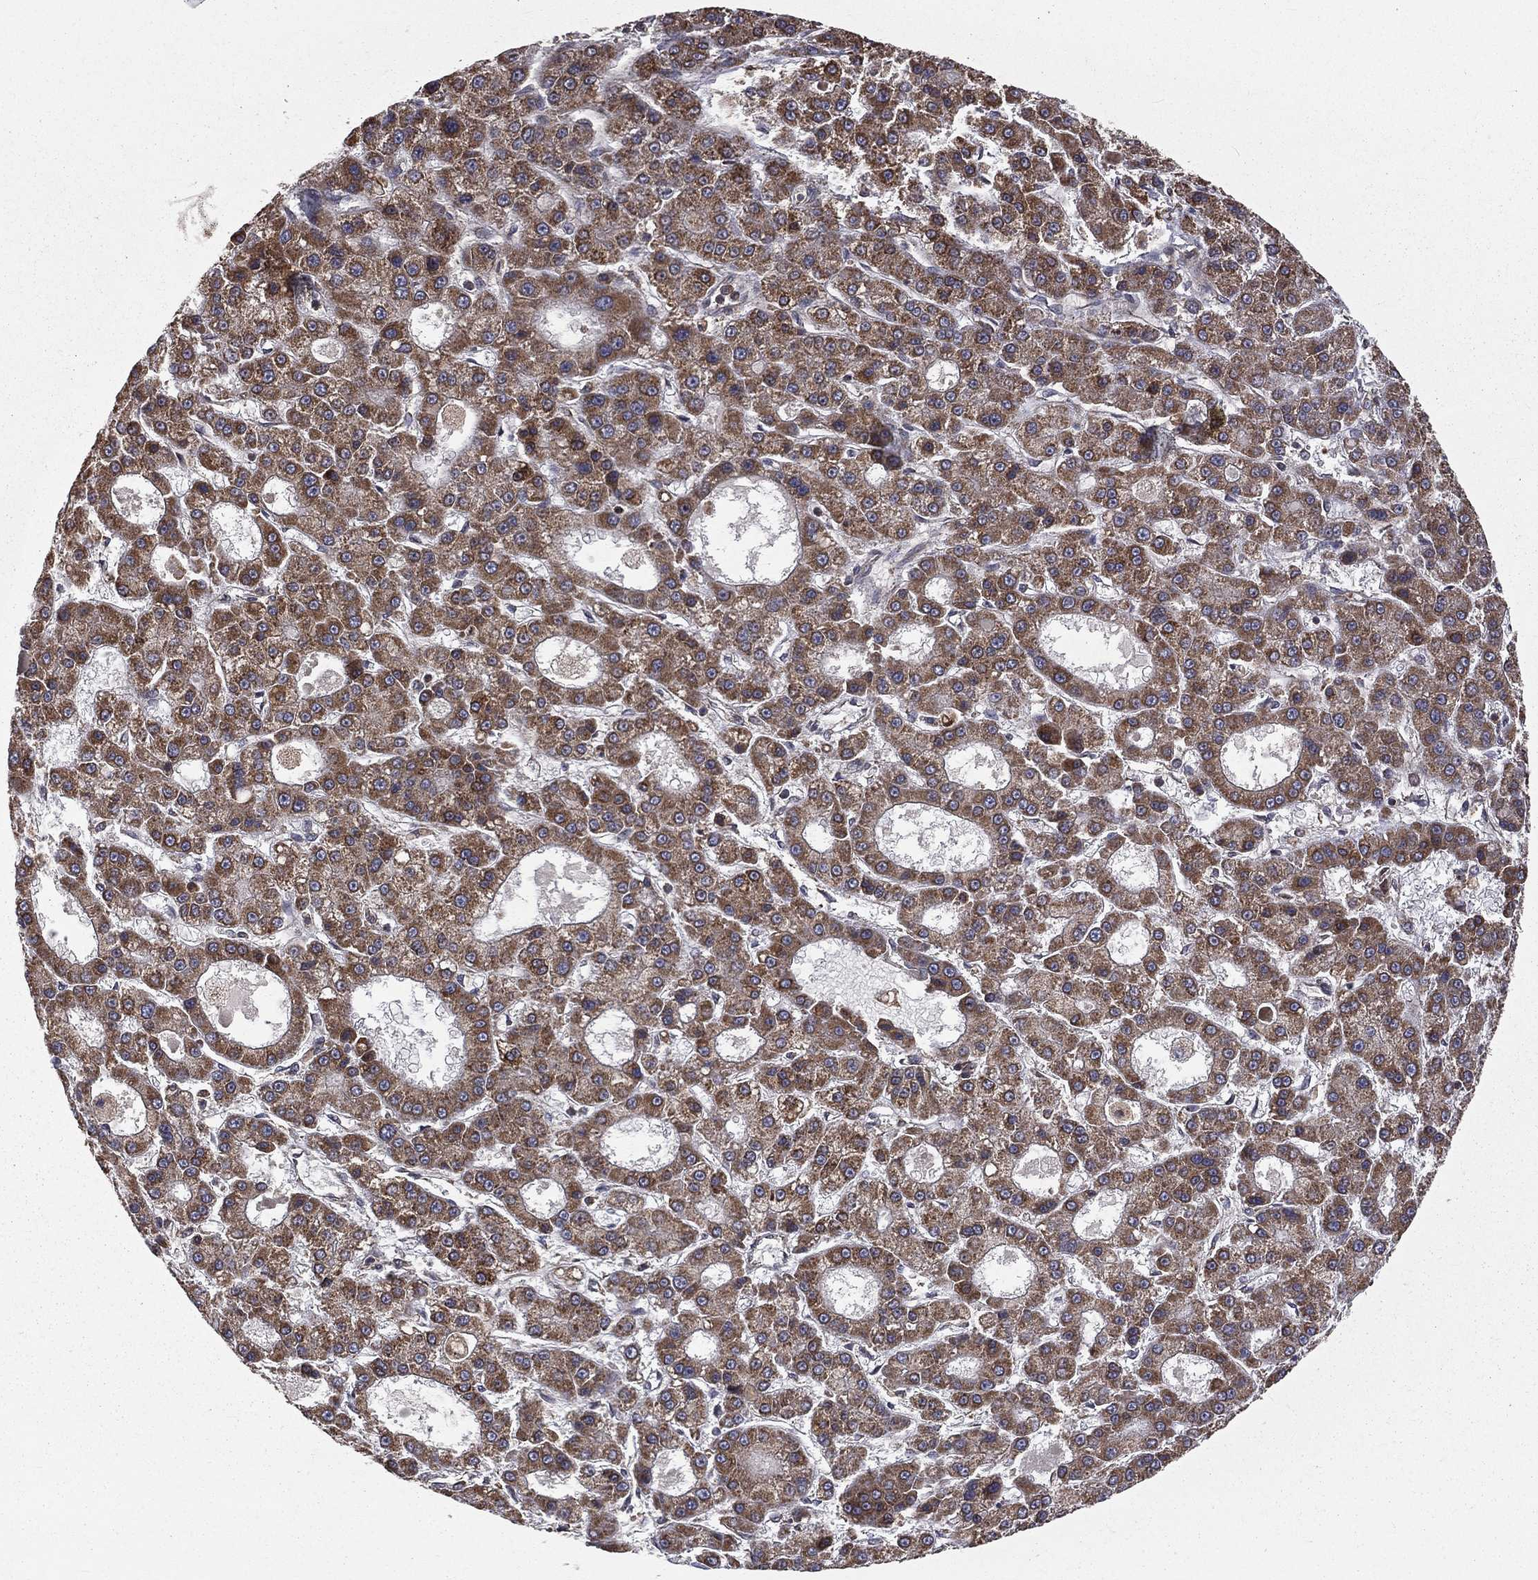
{"staining": {"intensity": "moderate", "quantity": ">75%", "location": "cytoplasmic/membranous"}, "tissue": "liver cancer", "cell_type": "Tumor cells", "image_type": "cancer", "snomed": [{"axis": "morphology", "description": "Carcinoma, Hepatocellular, NOS"}, {"axis": "topography", "description": "Liver"}], "caption": "Tumor cells demonstrate medium levels of moderate cytoplasmic/membranous staining in about >75% of cells in human liver cancer (hepatocellular carcinoma).", "gene": "OLFML1", "patient": {"sex": "male", "age": 70}}